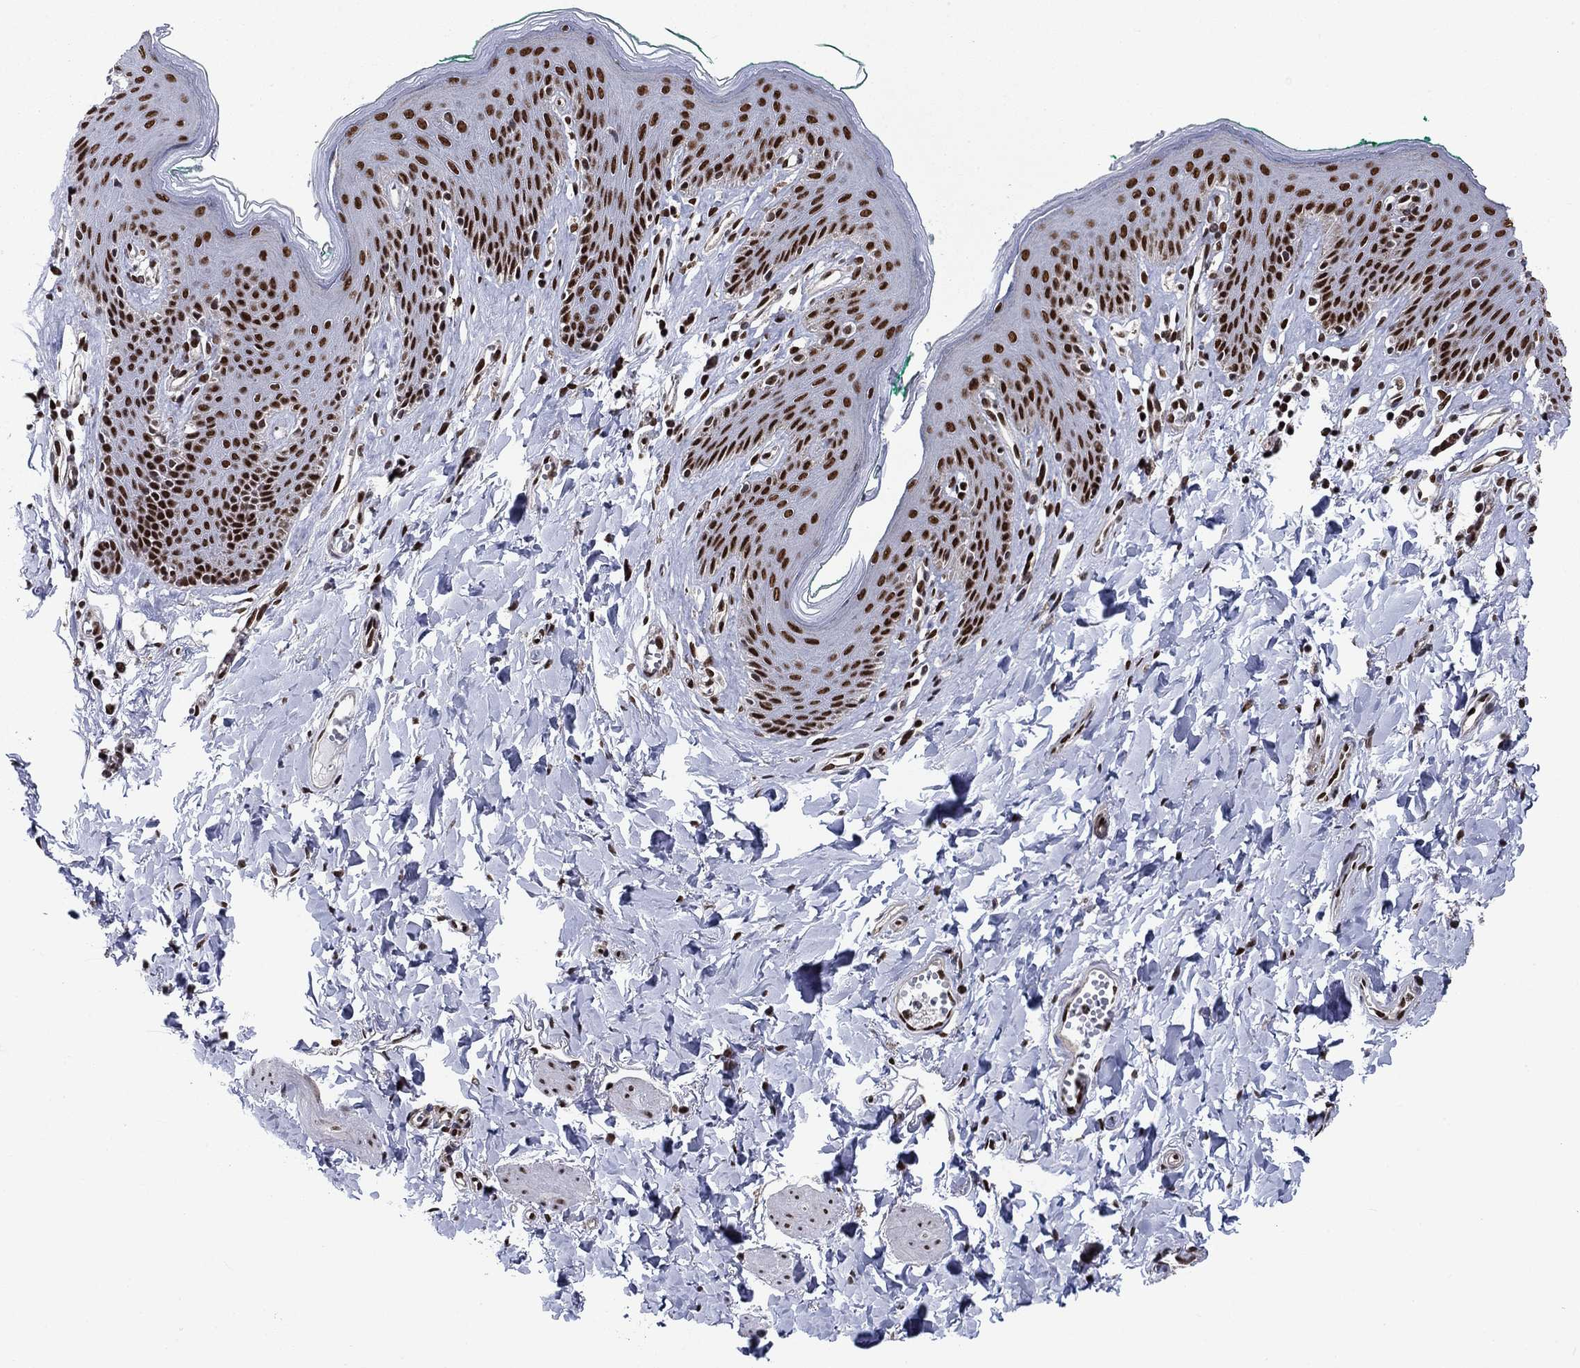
{"staining": {"intensity": "strong", "quantity": ">75%", "location": "nuclear"}, "tissue": "skin", "cell_type": "Epidermal cells", "image_type": "normal", "snomed": [{"axis": "morphology", "description": "Normal tissue, NOS"}, {"axis": "topography", "description": "Vulva"}], "caption": "A micrograph of skin stained for a protein reveals strong nuclear brown staining in epidermal cells. The staining is performed using DAB brown chromogen to label protein expression. The nuclei are counter-stained blue using hematoxylin.", "gene": "RPRD1B", "patient": {"sex": "female", "age": 66}}